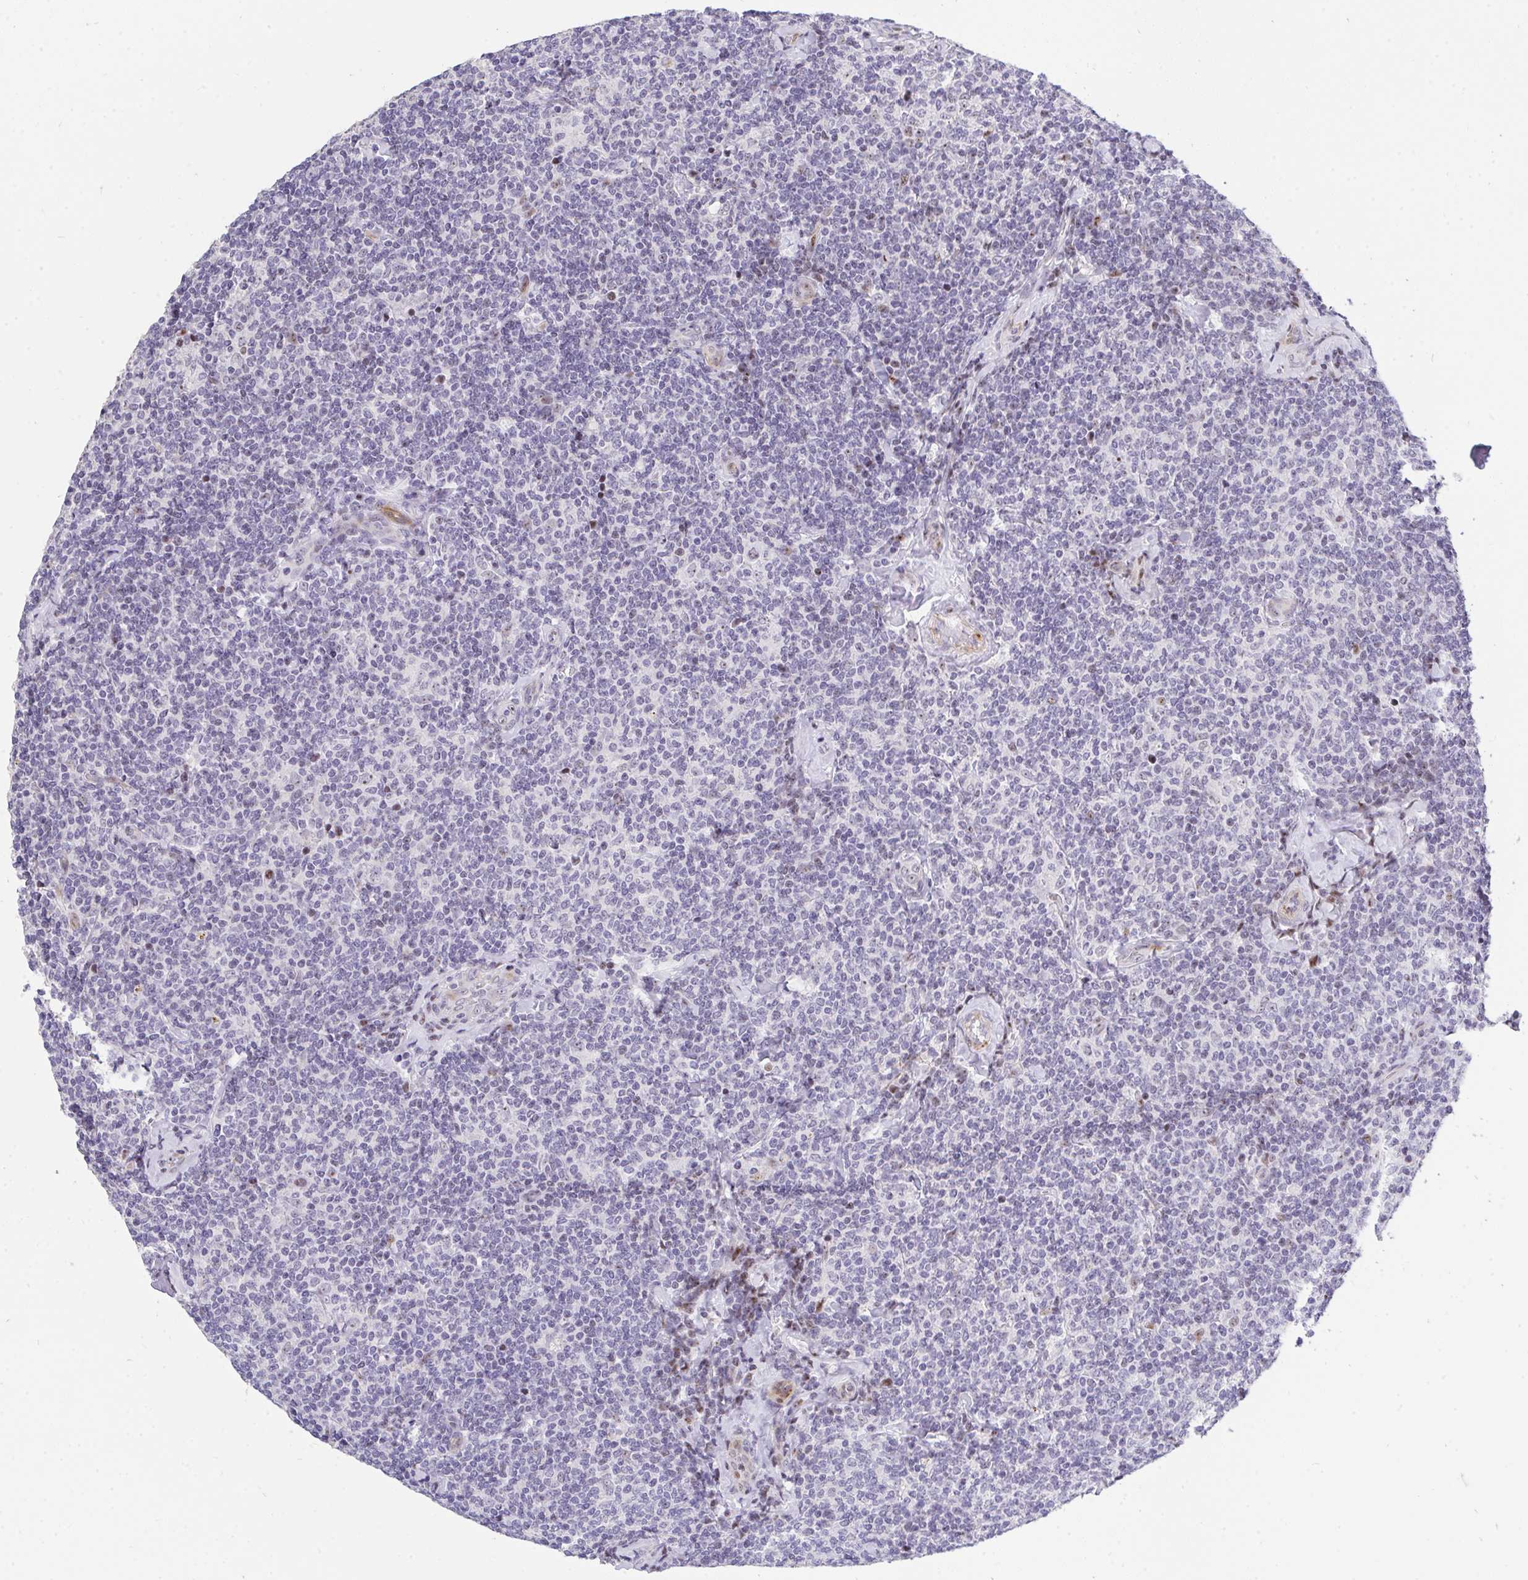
{"staining": {"intensity": "negative", "quantity": "none", "location": "none"}, "tissue": "lymphoma", "cell_type": "Tumor cells", "image_type": "cancer", "snomed": [{"axis": "morphology", "description": "Malignant lymphoma, non-Hodgkin's type, Low grade"}, {"axis": "topography", "description": "Lymph node"}], "caption": "Tumor cells show no significant expression in lymphoma.", "gene": "PLPPR3", "patient": {"sex": "female", "age": 56}}